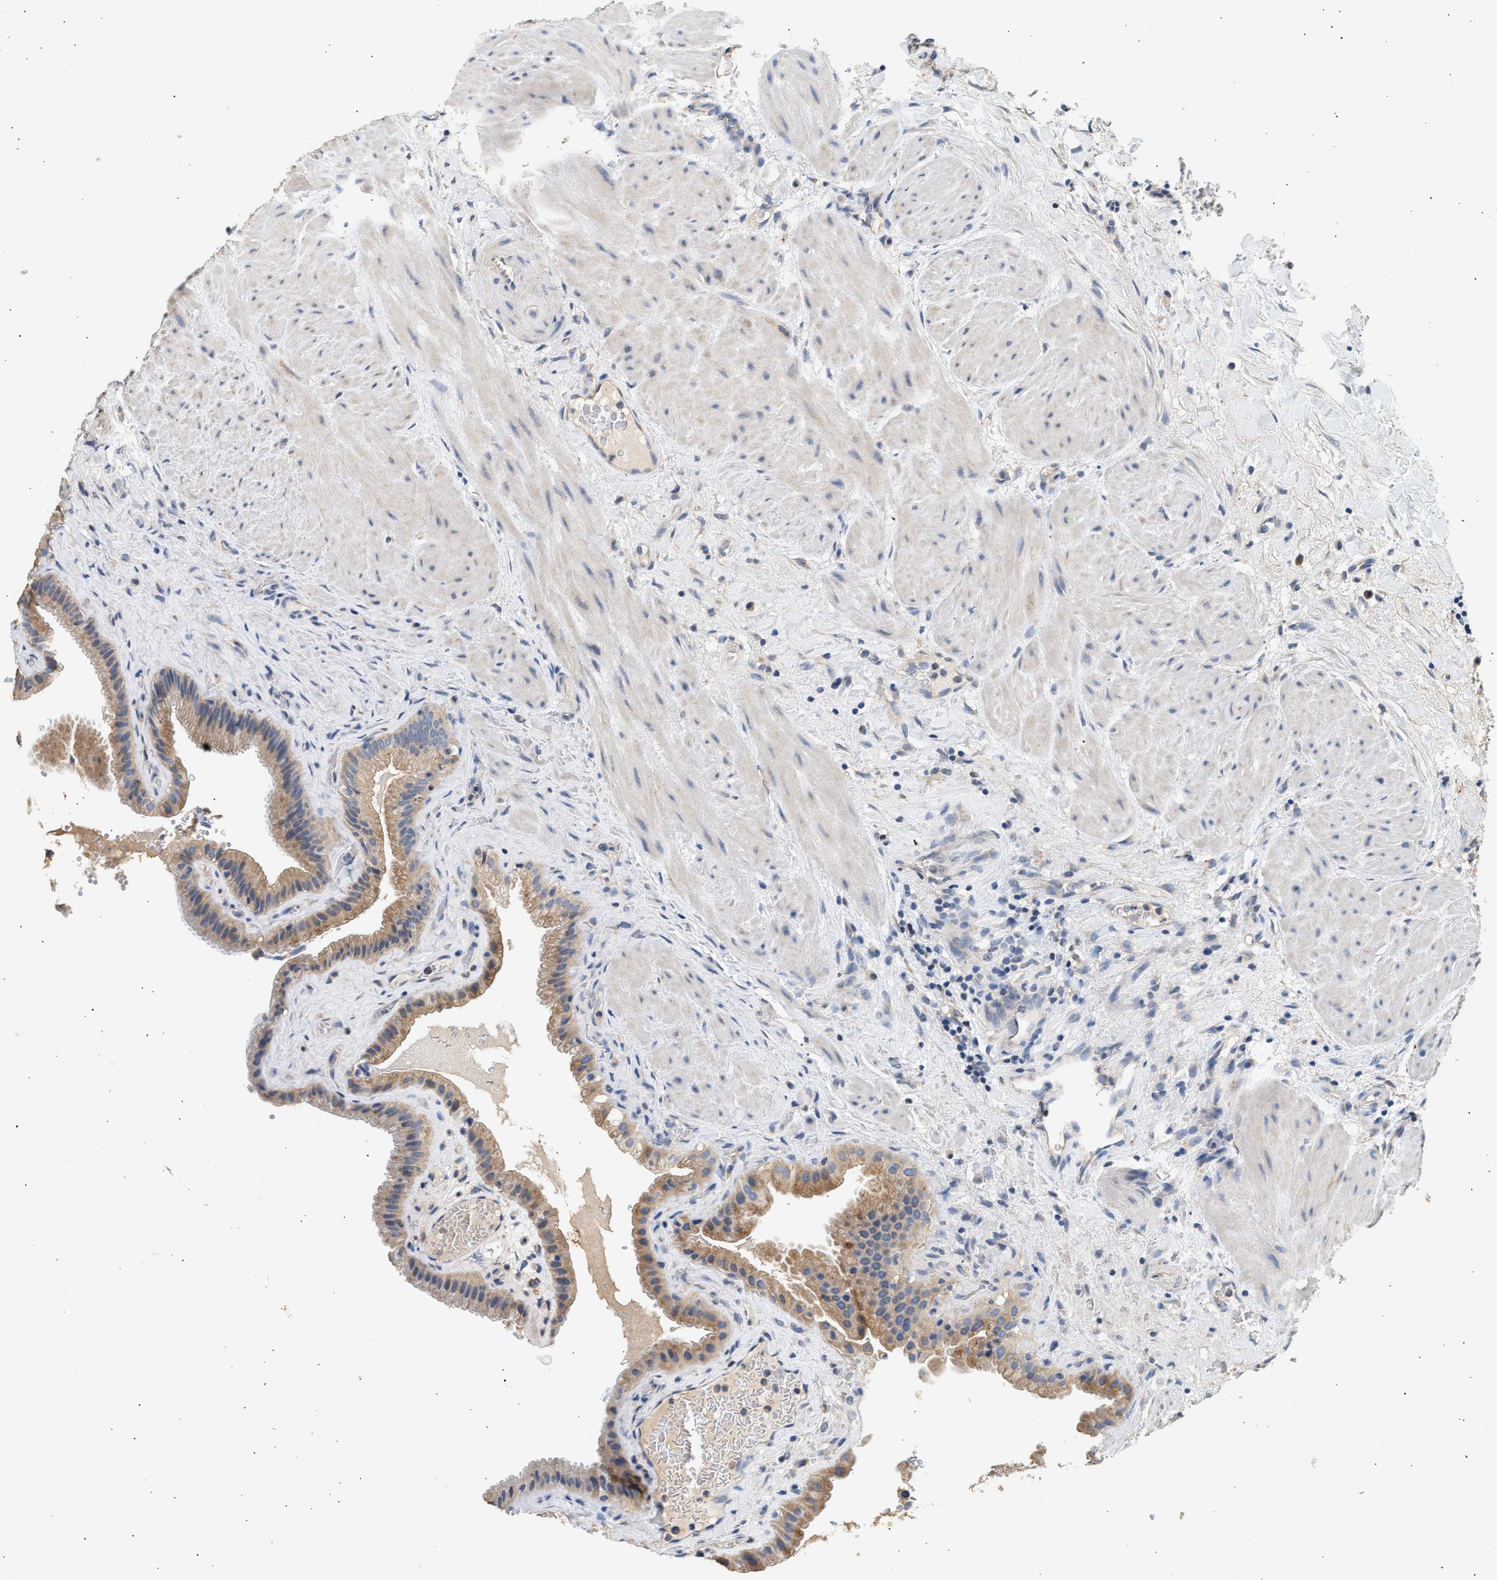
{"staining": {"intensity": "moderate", "quantity": ">75%", "location": "cytoplasmic/membranous"}, "tissue": "gallbladder", "cell_type": "Glandular cells", "image_type": "normal", "snomed": [{"axis": "morphology", "description": "Normal tissue, NOS"}, {"axis": "topography", "description": "Gallbladder"}], "caption": "Protein expression analysis of normal gallbladder demonstrates moderate cytoplasmic/membranous positivity in about >75% of glandular cells.", "gene": "WDR31", "patient": {"sex": "male", "age": 49}}